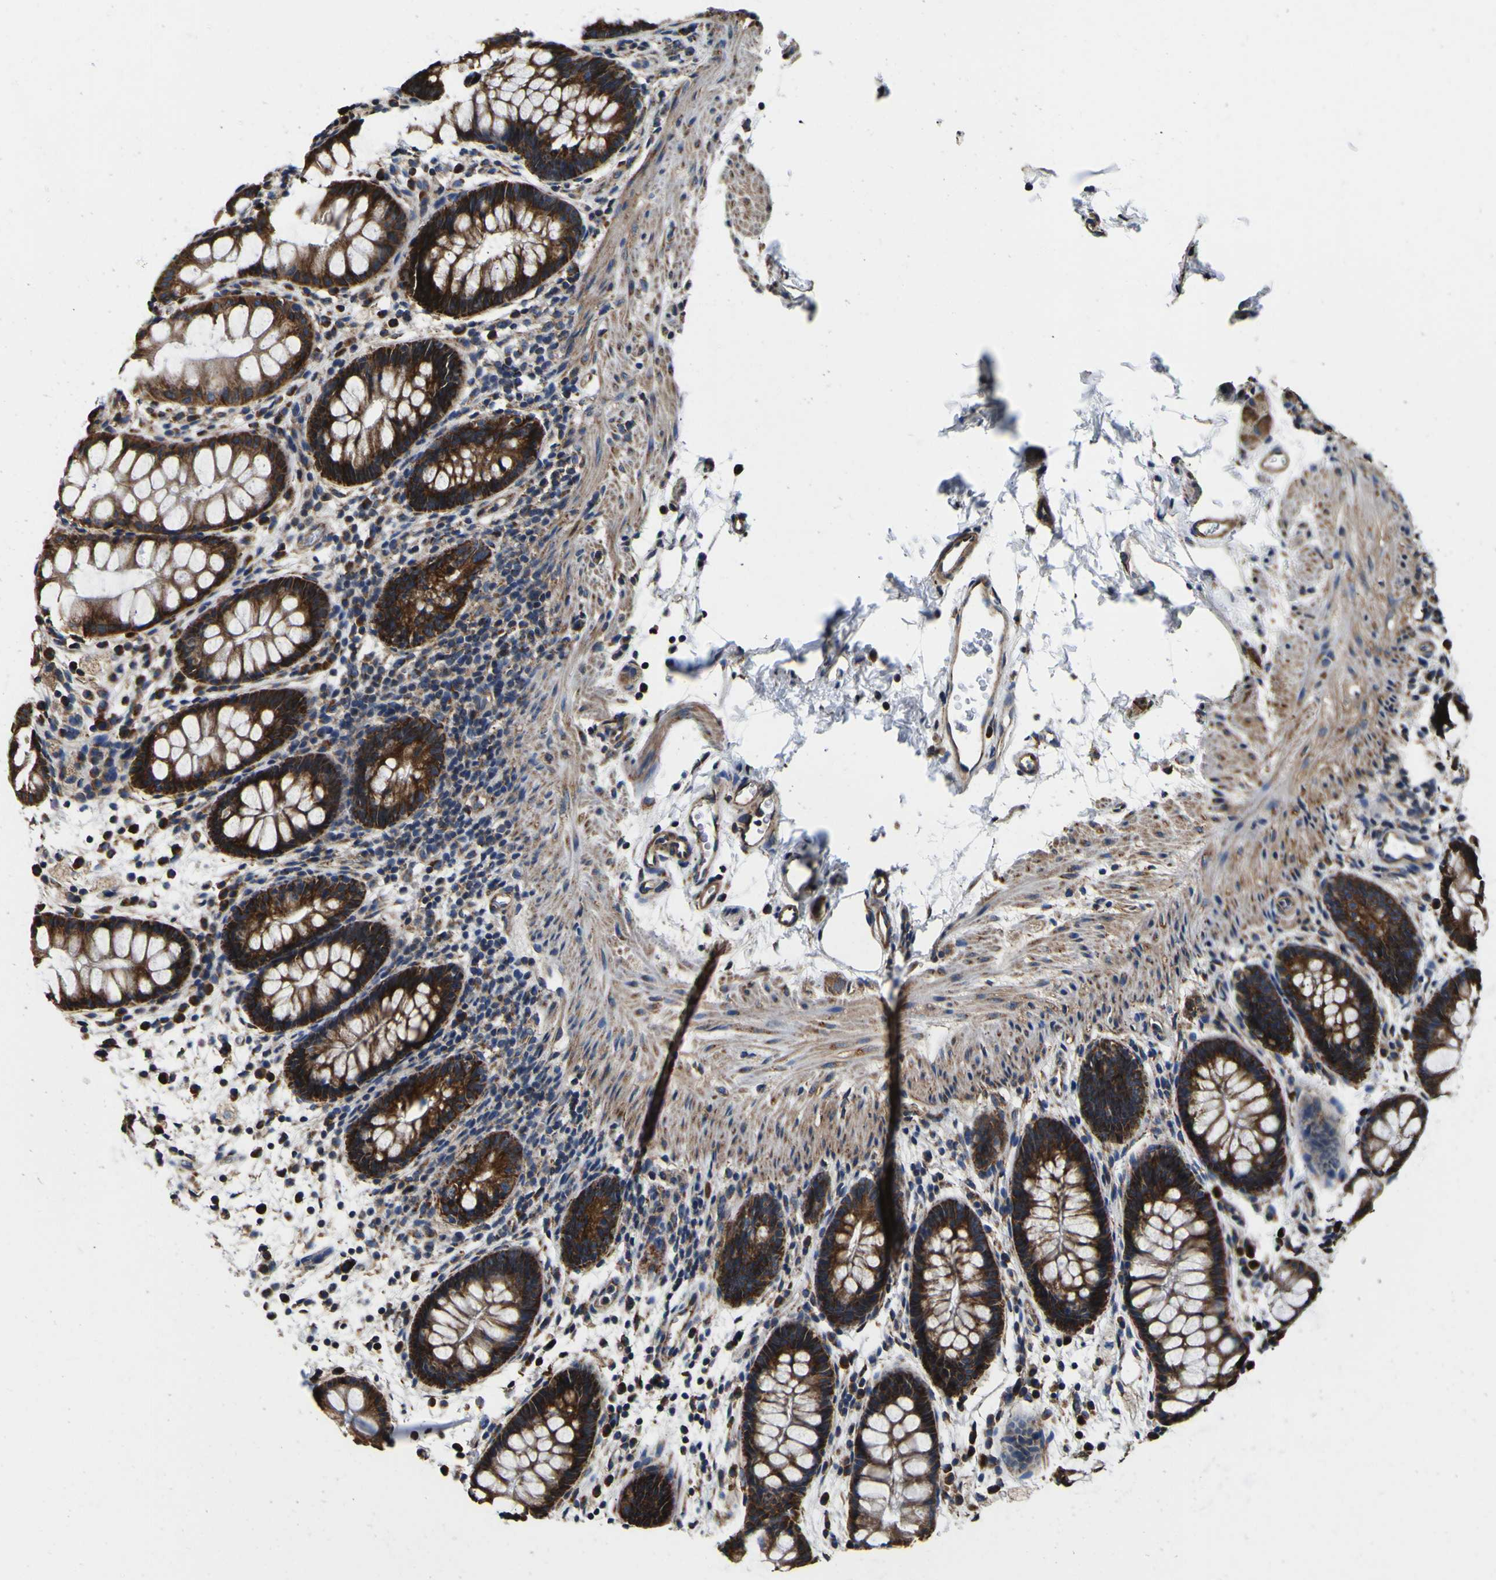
{"staining": {"intensity": "strong", "quantity": ">75%", "location": "cytoplasmic/membranous"}, "tissue": "rectum", "cell_type": "Glandular cells", "image_type": "normal", "snomed": [{"axis": "morphology", "description": "Normal tissue, NOS"}, {"axis": "topography", "description": "Rectum"}], "caption": "Protein staining by immunohistochemistry (IHC) reveals strong cytoplasmic/membranous expression in about >75% of glandular cells in benign rectum.", "gene": "INPP5A", "patient": {"sex": "female", "age": 24}}